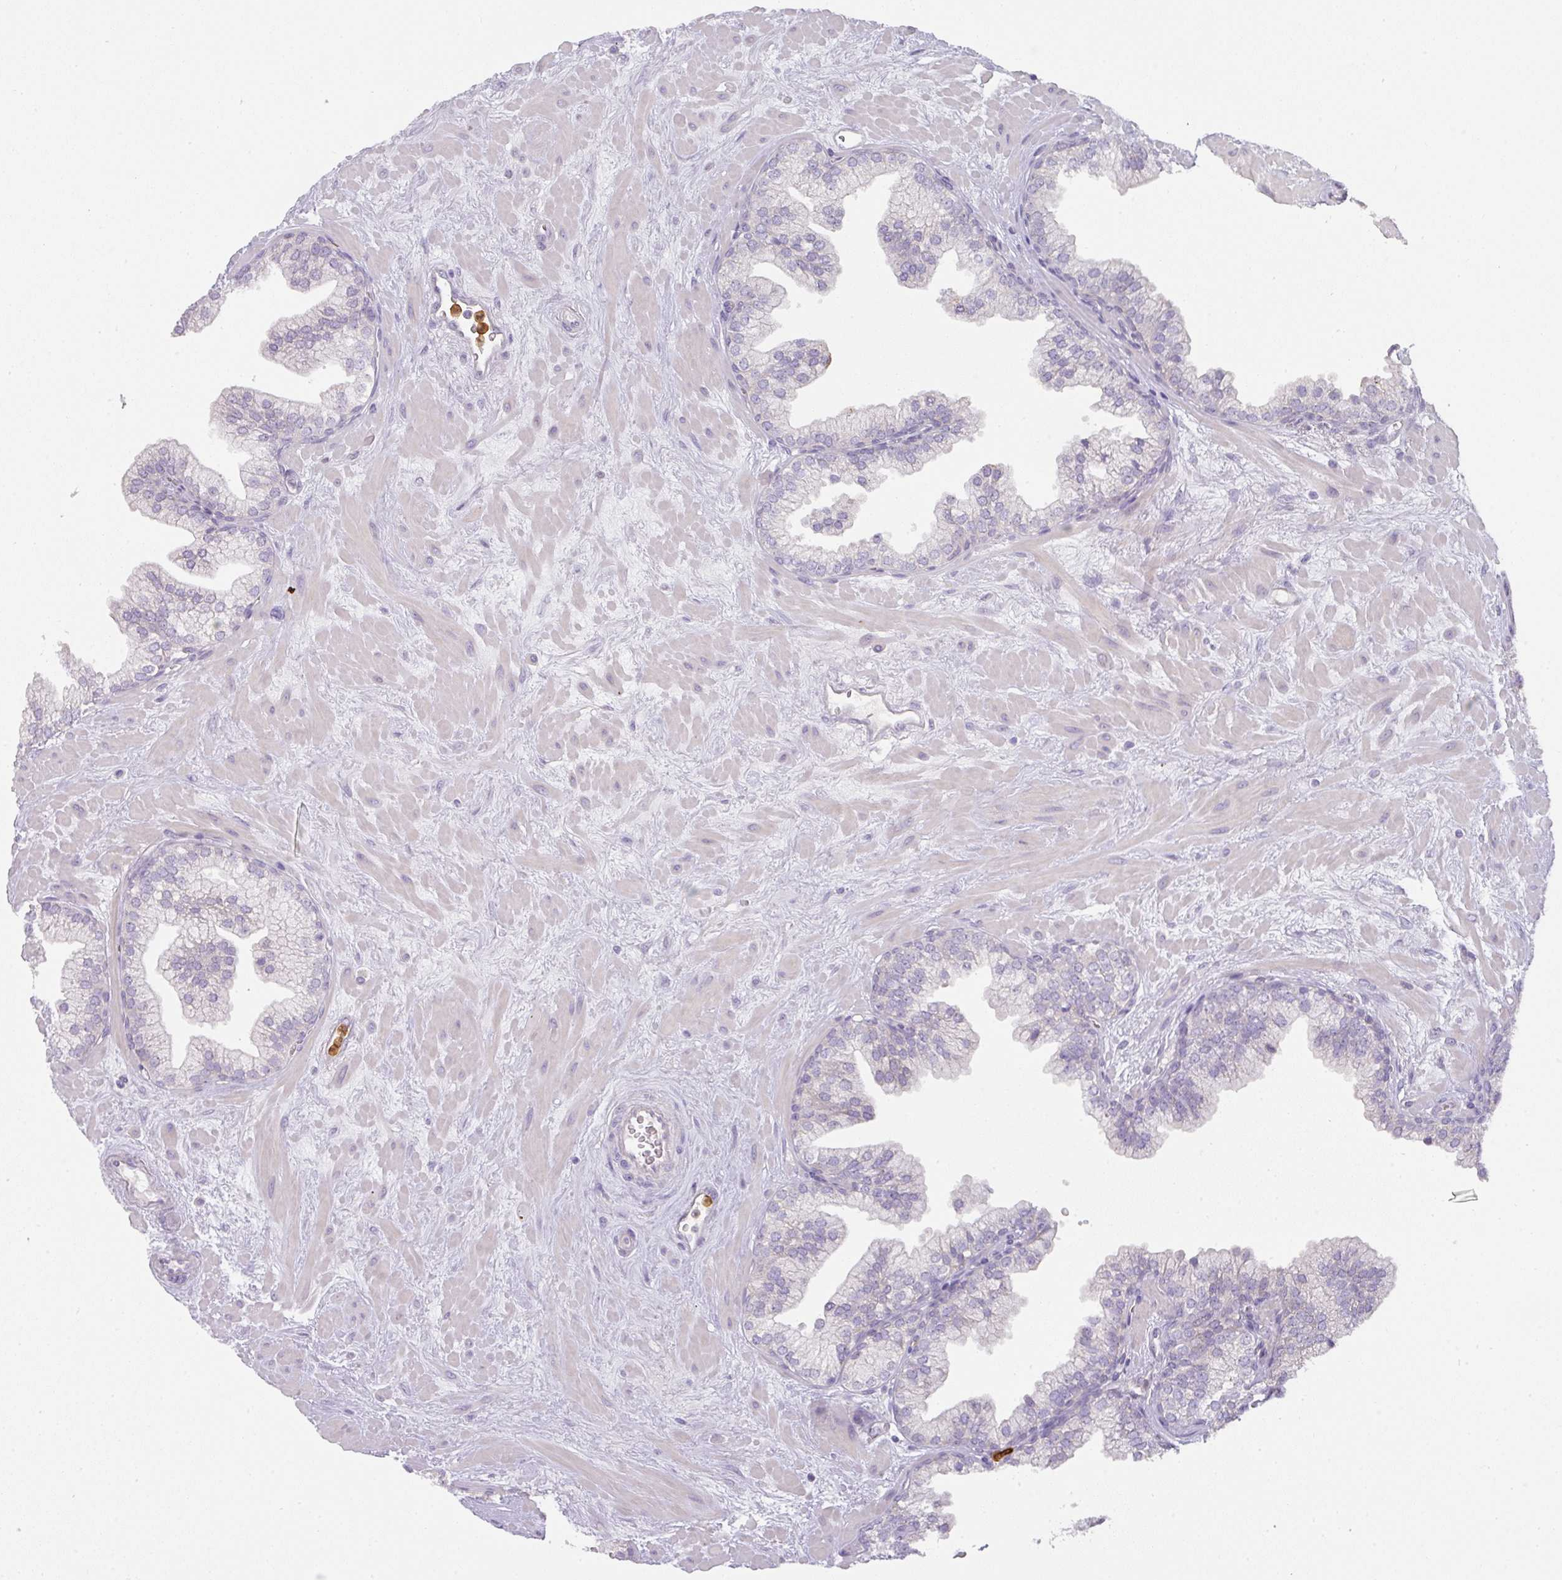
{"staining": {"intensity": "negative", "quantity": "none", "location": "none"}, "tissue": "prostate", "cell_type": "Glandular cells", "image_type": "normal", "snomed": [{"axis": "morphology", "description": "Normal tissue, NOS"}, {"axis": "topography", "description": "Prostate"}, {"axis": "topography", "description": "Peripheral nerve tissue"}], "caption": "A photomicrograph of prostate stained for a protein shows no brown staining in glandular cells.", "gene": "HHEX", "patient": {"sex": "male", "age": 61}}